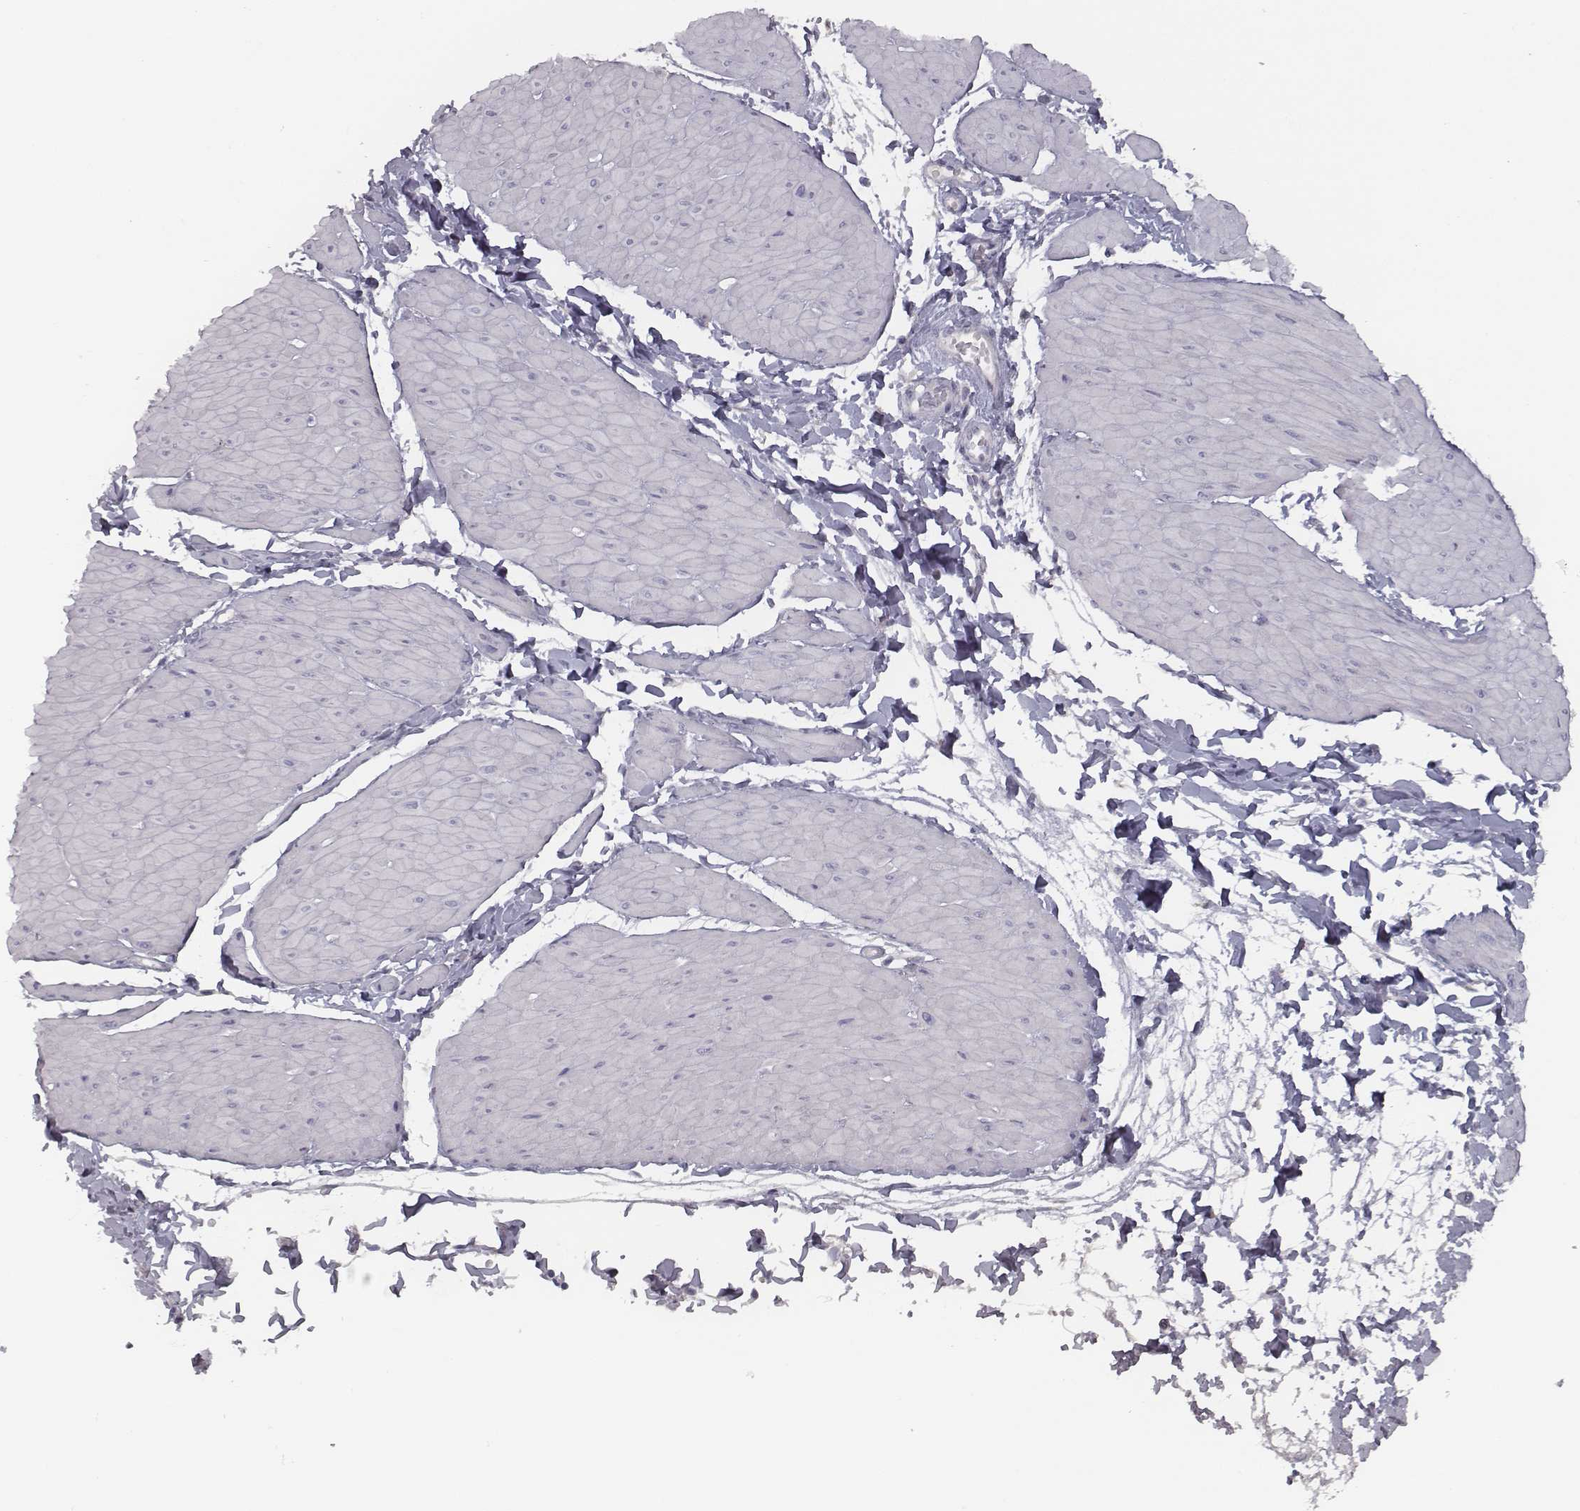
{"staining": {"intensity": "negative", "quantity": "none", "location": "none"}, "tissue": "adipose tissue", "cell_type": "Adipocytes", "image_type": "normal", "snomed": [{"axis": "morphology", "description": "Normal tissue, NOS"}, {"axis": "topography", "description": "Smooth muscle"}, {"axis": "topography", "description": "Peripheral nerve tissue"}], "caption": "Immunohistochemistry (IHC) histopathology image of benign adipose tissue: human adipose tissue stained with DAB reveals no significant protein staining in adipocytes.", "gene": "SEPTIN14", "patient": {"sex": "male", "age": 58}}